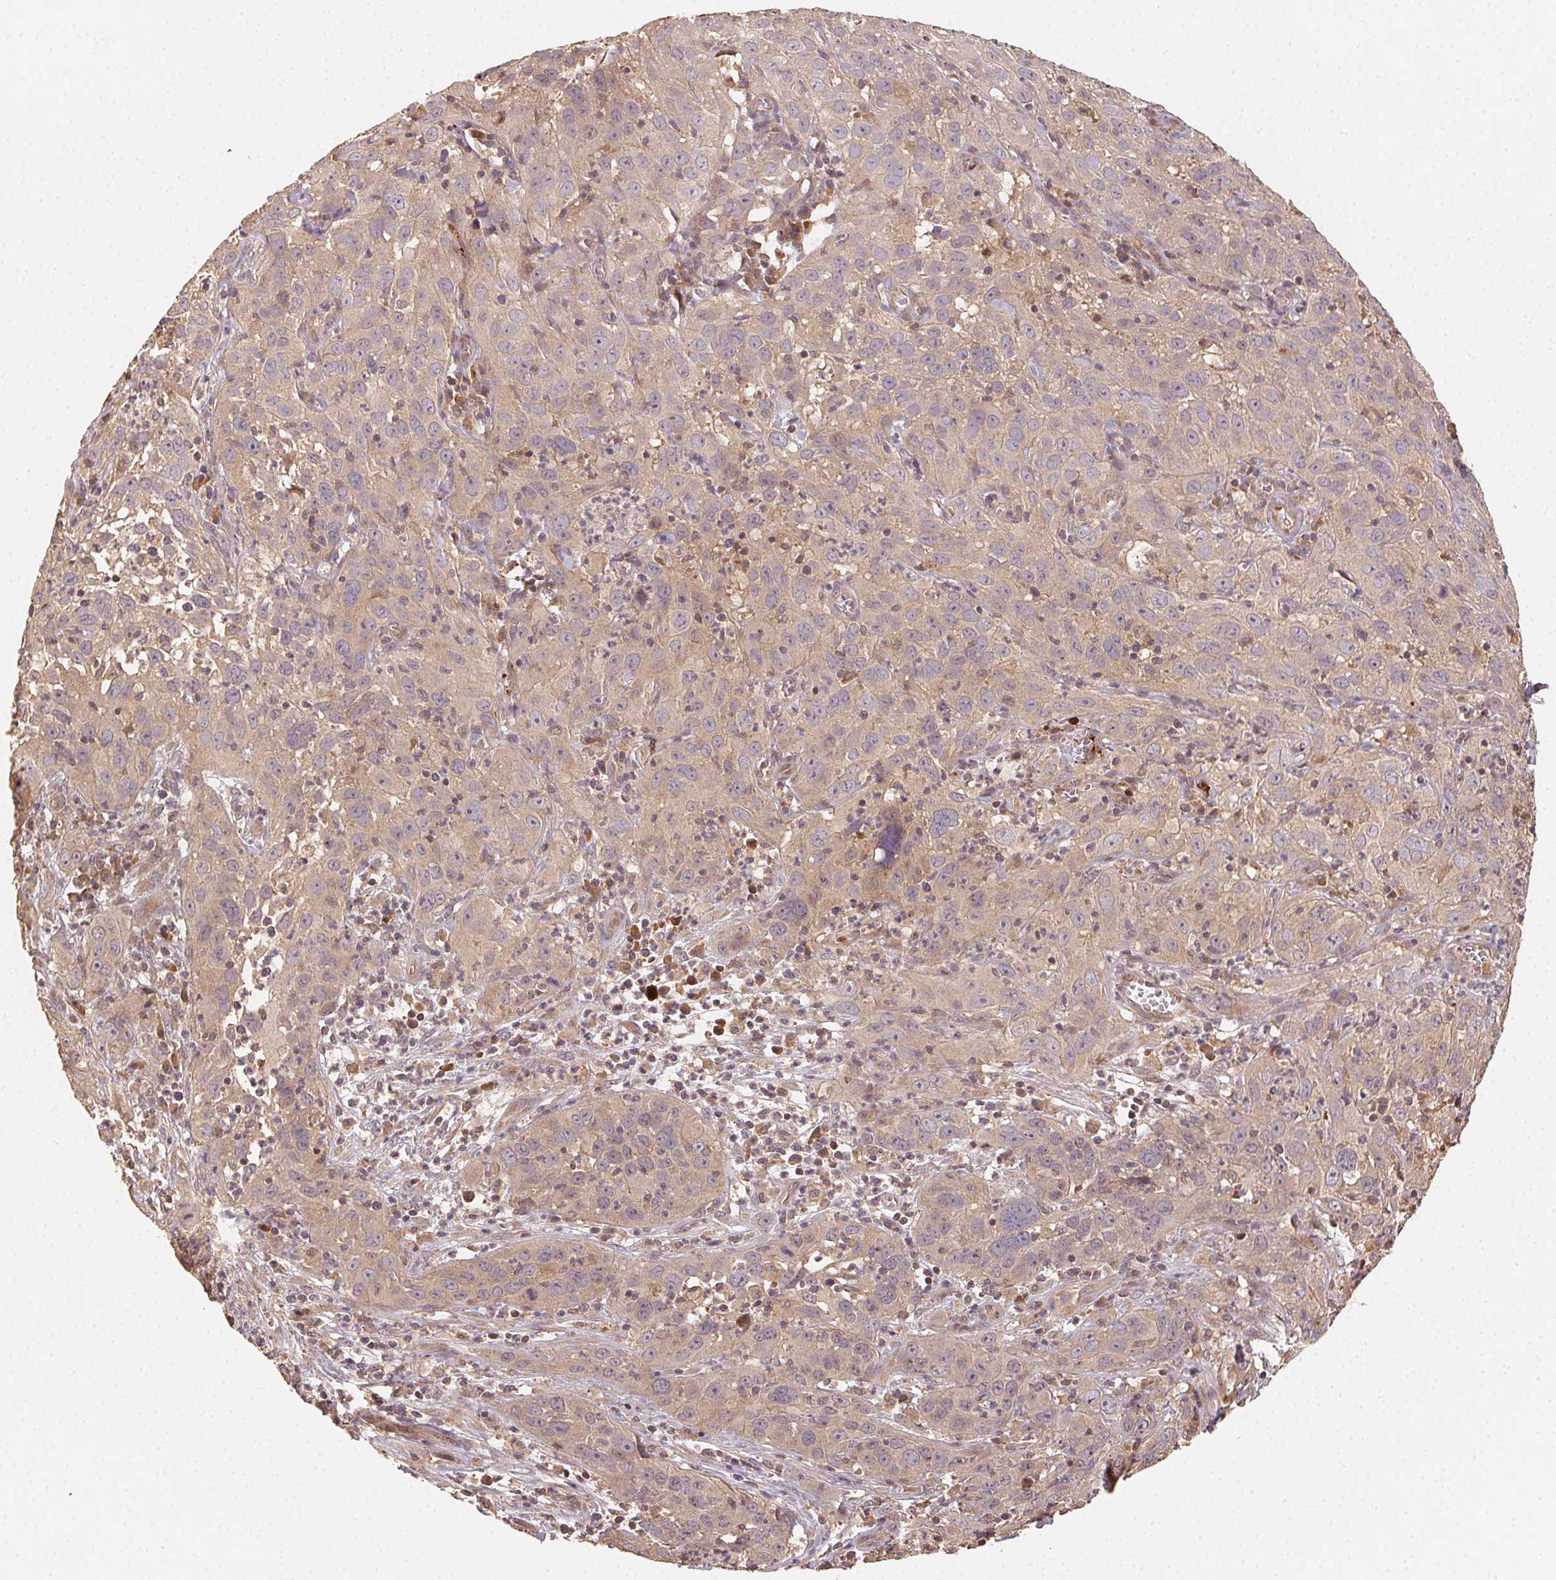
{"staining": {"intensity": "weak", "quantity": "25%-75%", "location": "cytoplasmic/membranous"}, "tissue": "cervical cancer", "cell_type": "Tumor cells", "image_type": "cancer", "snomed": [{"axis": "morphology", "description": "Squamous cell carcinoma, NOS"}, {"axis": "topography", "description": "Cervix"}], "caption": "Immunohistochemical staining of cervical cancer exhibits weak cytoplasmic/membranous protein expression in about 25%-75% of tumor cells. (Brightfield microscopy of DAB IHC at high magnification).", "gene": "RALA", "patient": {"sex": "female", "age": 32}}